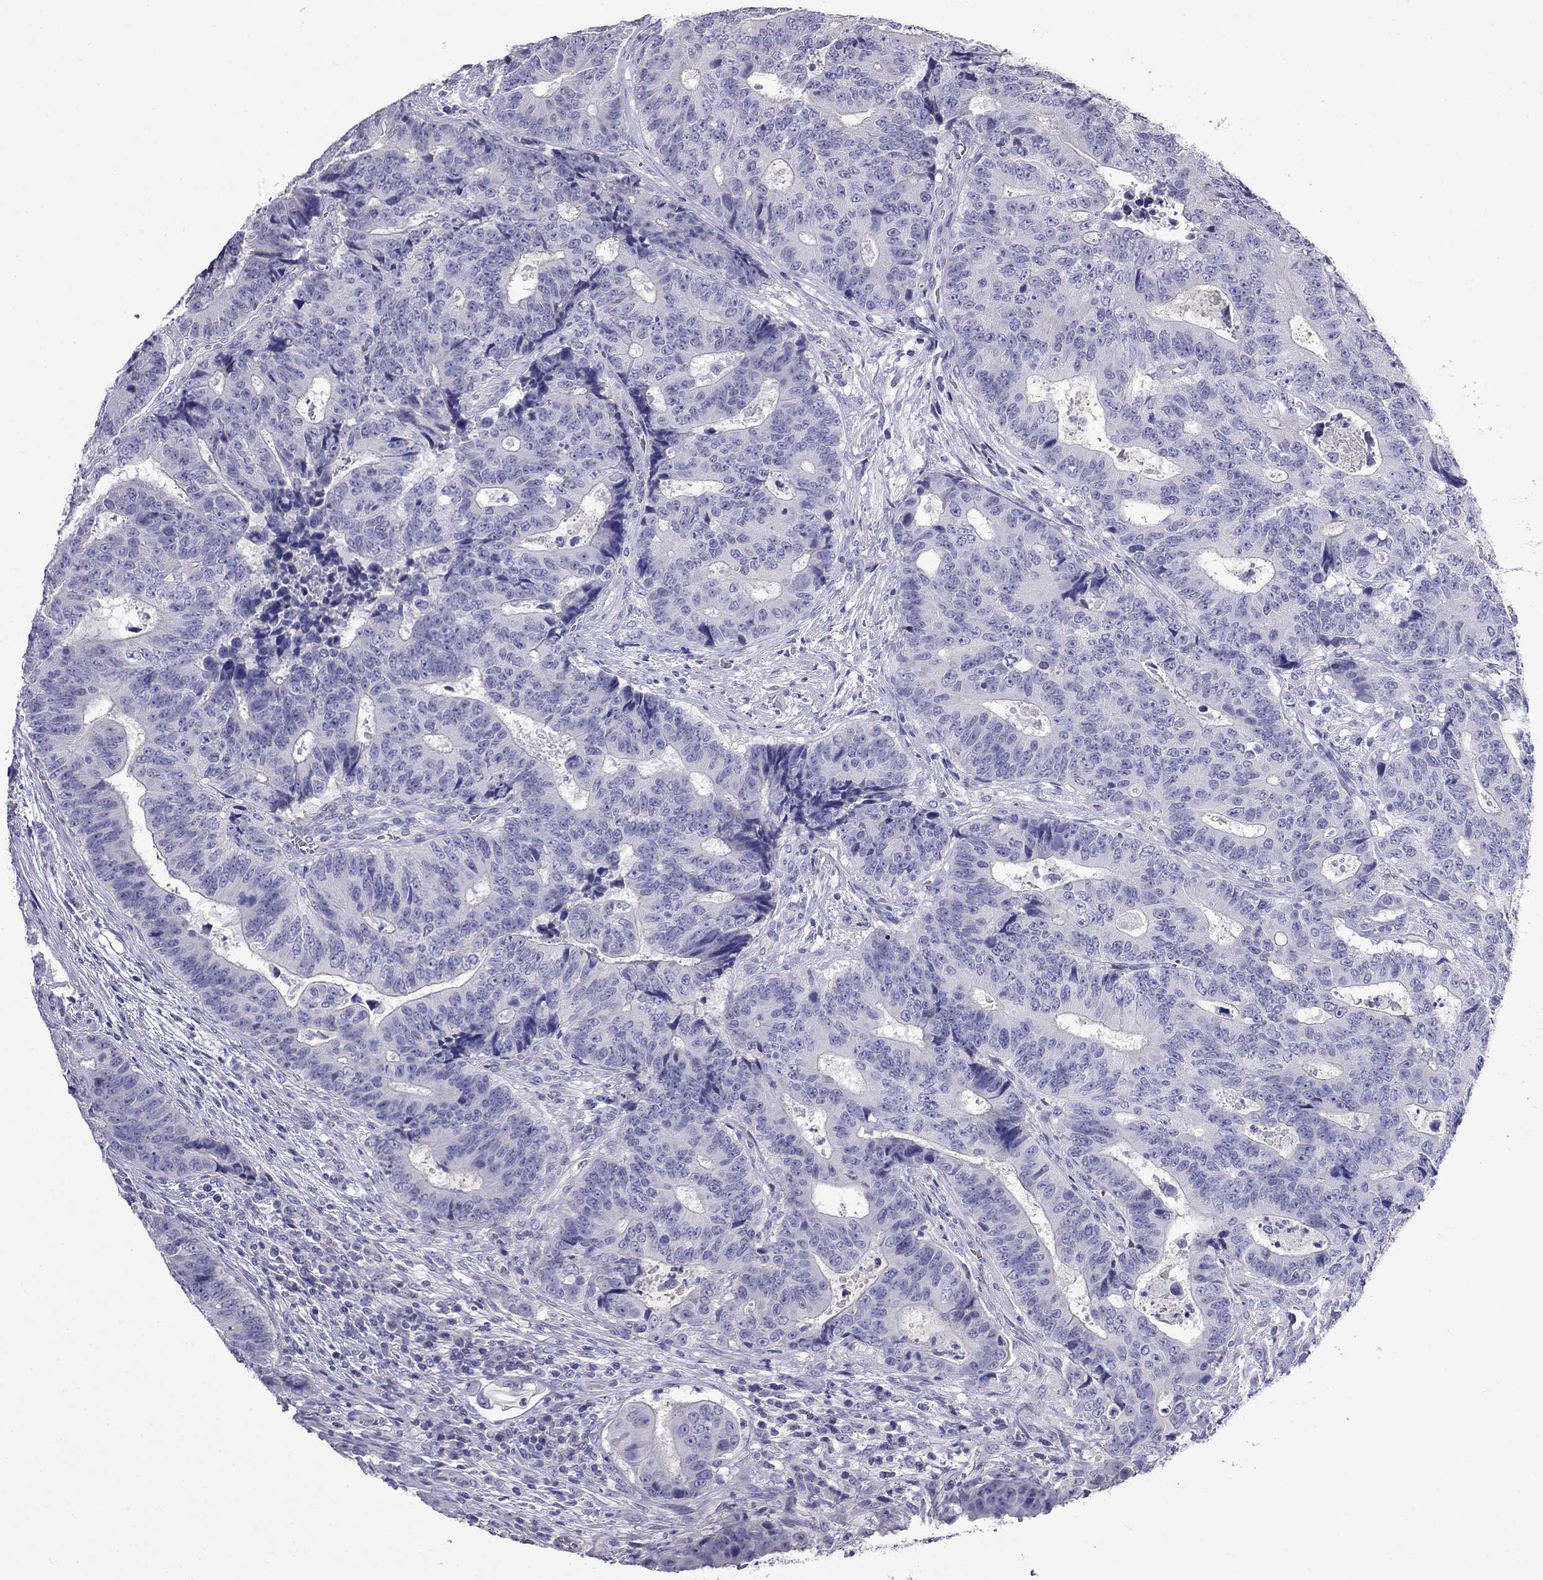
{"staining": {"intensity": "negative", "quantity": "none", "location": "none"}, "tissue": "colorectal cancer", "cell_type": "Tumor cells", "image_type": "cancer", "snomed": [{"axis": "morphology", "description": "Adenocarcinoma, NOS"}, {"axis": "topography", "description": "Colon"}], "caption": "Immunohistochemistry (IHC) image of neoplastic tissue: human colorectal adenocarcinoma stained with DAB exhibits no significant protein staining in tumor cells. (DAB immunohistochemistry (IHC), high magnification).", "gene": "MYO15A", "patient": {"sex": "female", "age": 48}}